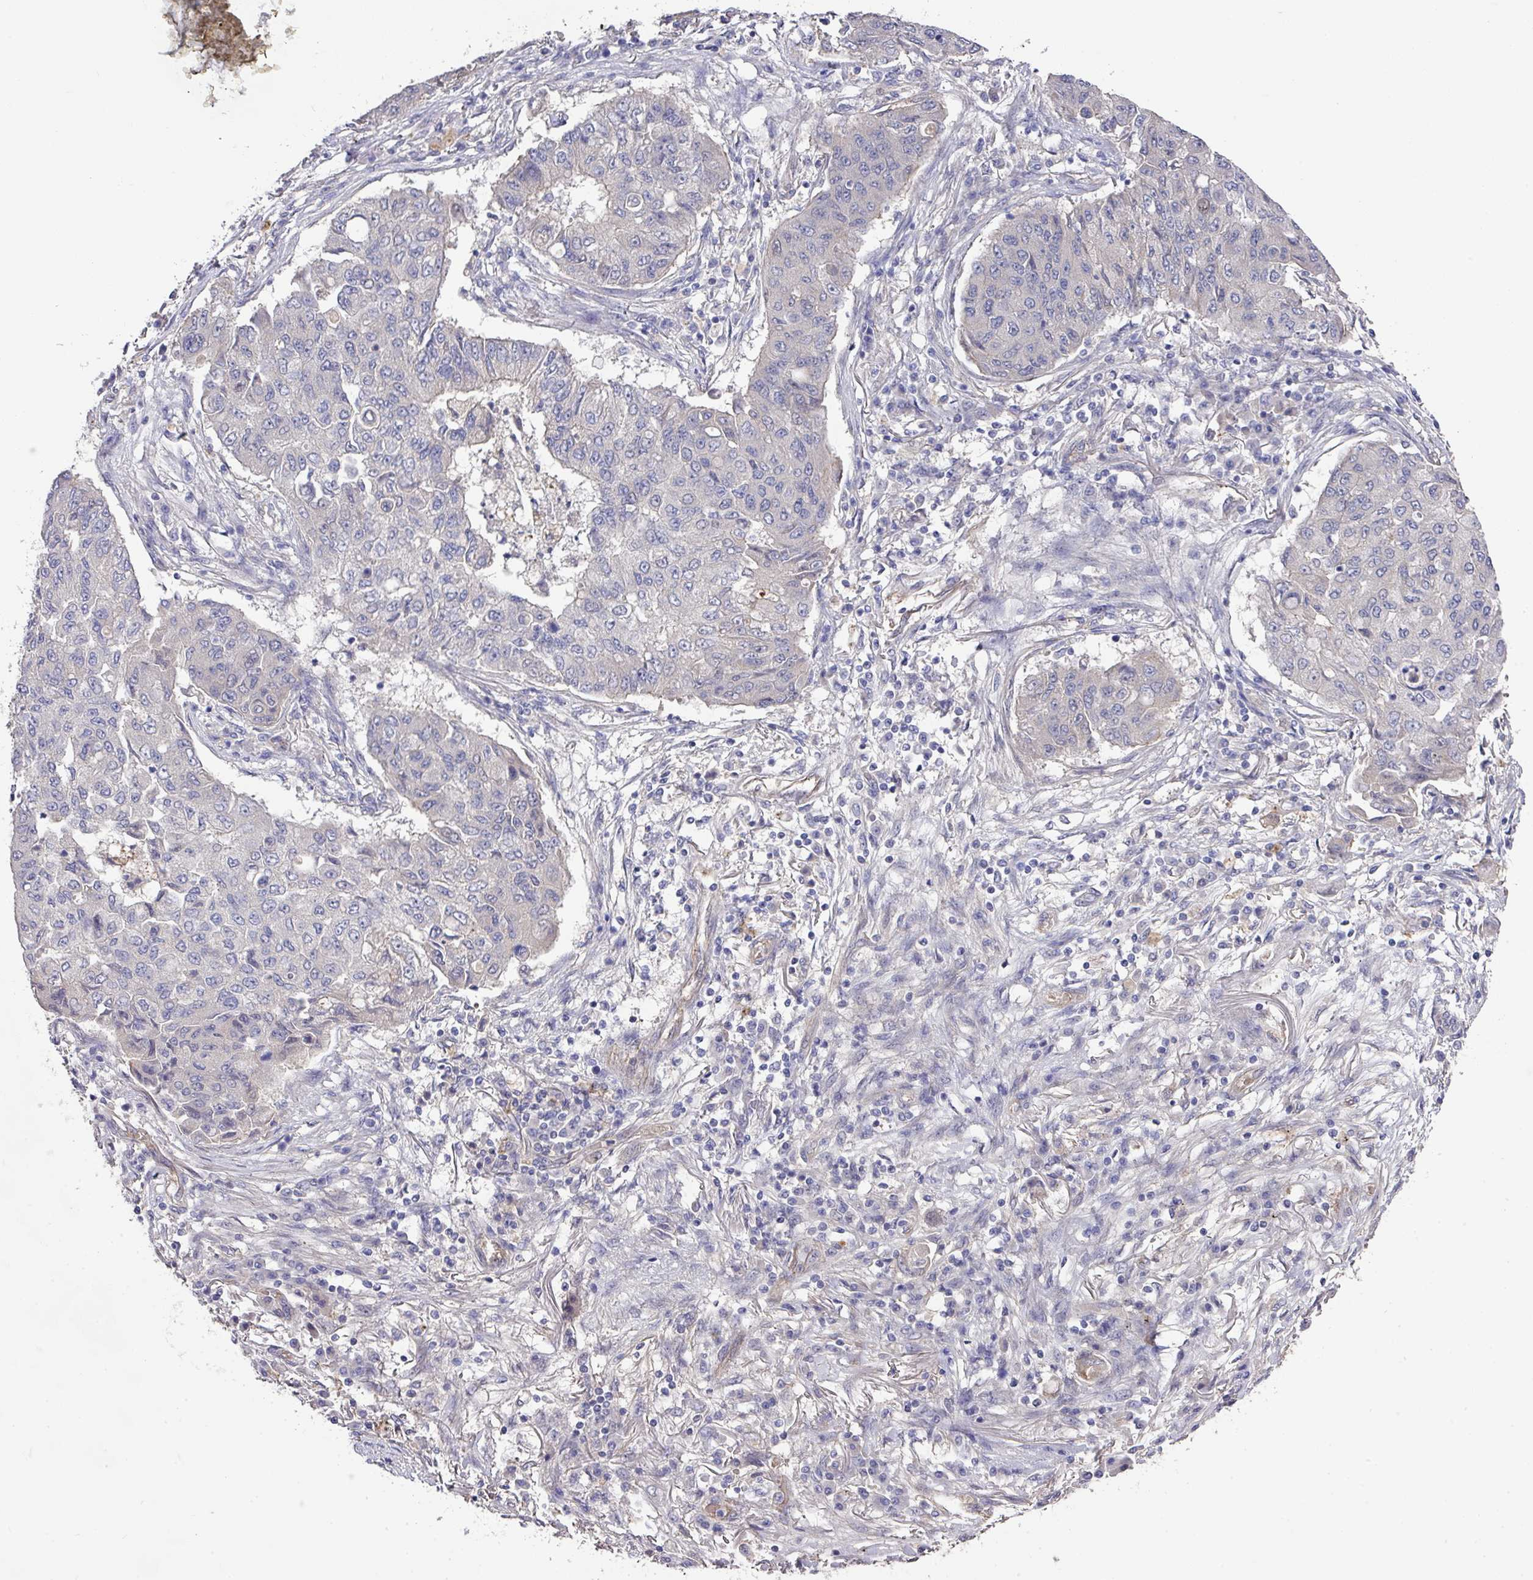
{"staining": {"intensity": "negative", "quantity": "none", "location": "none"}, "tissue": "lung cancer", "cell_type": "Tumor cells", "image_type": "cancer", "snomed": [{"axis": "morphology", "description": "Squamous cell carcinoma, NOS"}, {"axis": "topography", "description": "Lung"}], "caption": "IHC image of lung cancer (squamous cell carcinoma) stained for a protein (brown), which displays no expression in tumor cells.", "gene": "PRR5", "patient": {"sex": "male", "age": 74}}